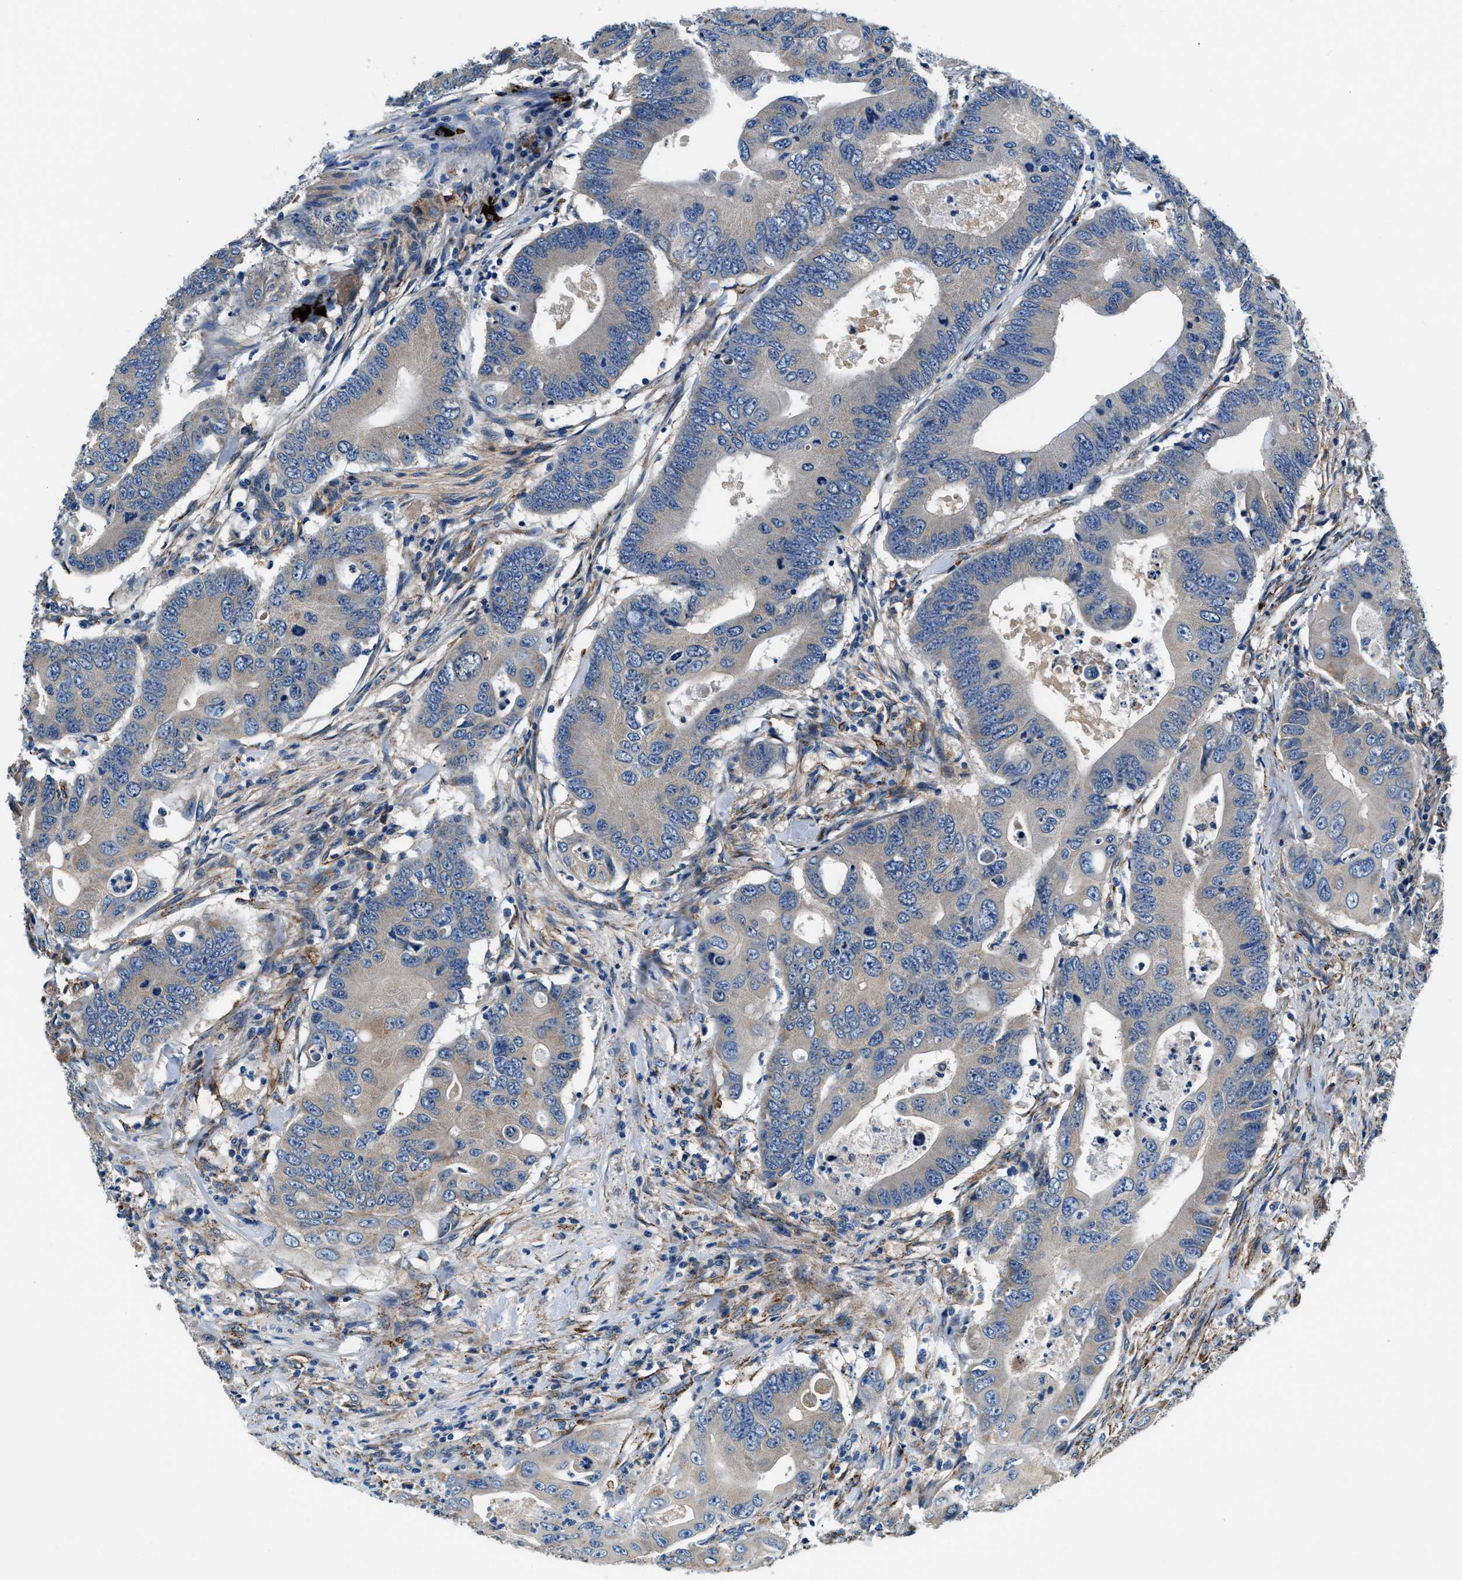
{"staining": {"intensity": "negative", "quantity": "none", "location": "none"}, "tissue": "colorectal cancer", "cell_type": "Tumor cells", "image_type": "cancer", "snomed": [{"axis": "morphology", "description": "Adenocarcinoma, NOS"}, {"axis": "topography", "description": "Colon"}], "caption": "Tumor cells show no significant protein expression in colorectal cancer. The staining is performed using DAB (3,3'-diaminobenzidine) brown chromogen with nuclei counter-stained in using hematoxylin.", "gene": "PRTFDC1", "patient": {"sex": "male", "age": 71}}